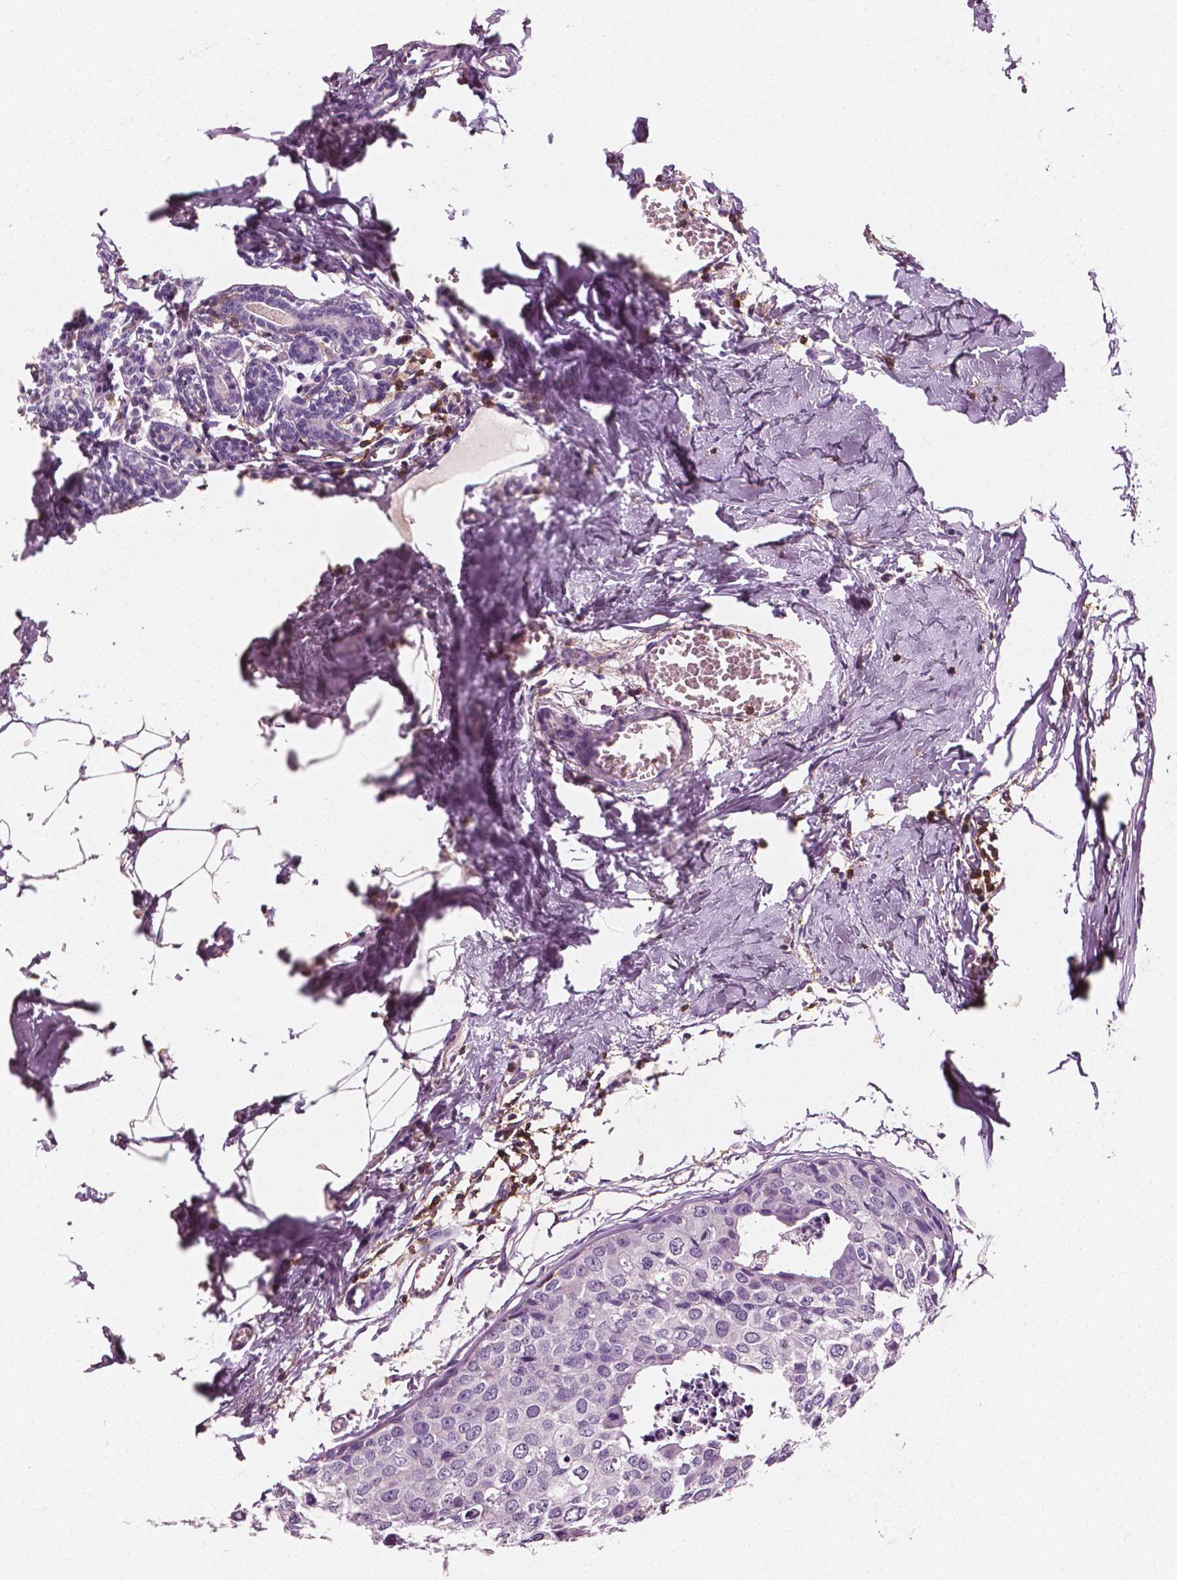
{"staining": {"intensity": "negative", "quantity": "none", "location": "none"}, "tissue": "breast cancer", "cell_type": "Tumor cells", "image_type": "cancer", "snomed": [{"axis": "morphology", "description": "Duct carcinoma"}, {"axis": "topography", "description": "Breast"}], "caption": "High magnification brightfield microscopy of breast cancer (invasive ductal carcinoma) stained with DAB (3,3'-diaminobenzidine) (brown) and counterstained with hematoxylin (blue): tumor cells show no significant staining.", "gene": "PTPRC", "patient": {"sex": "female", "age": 38}}